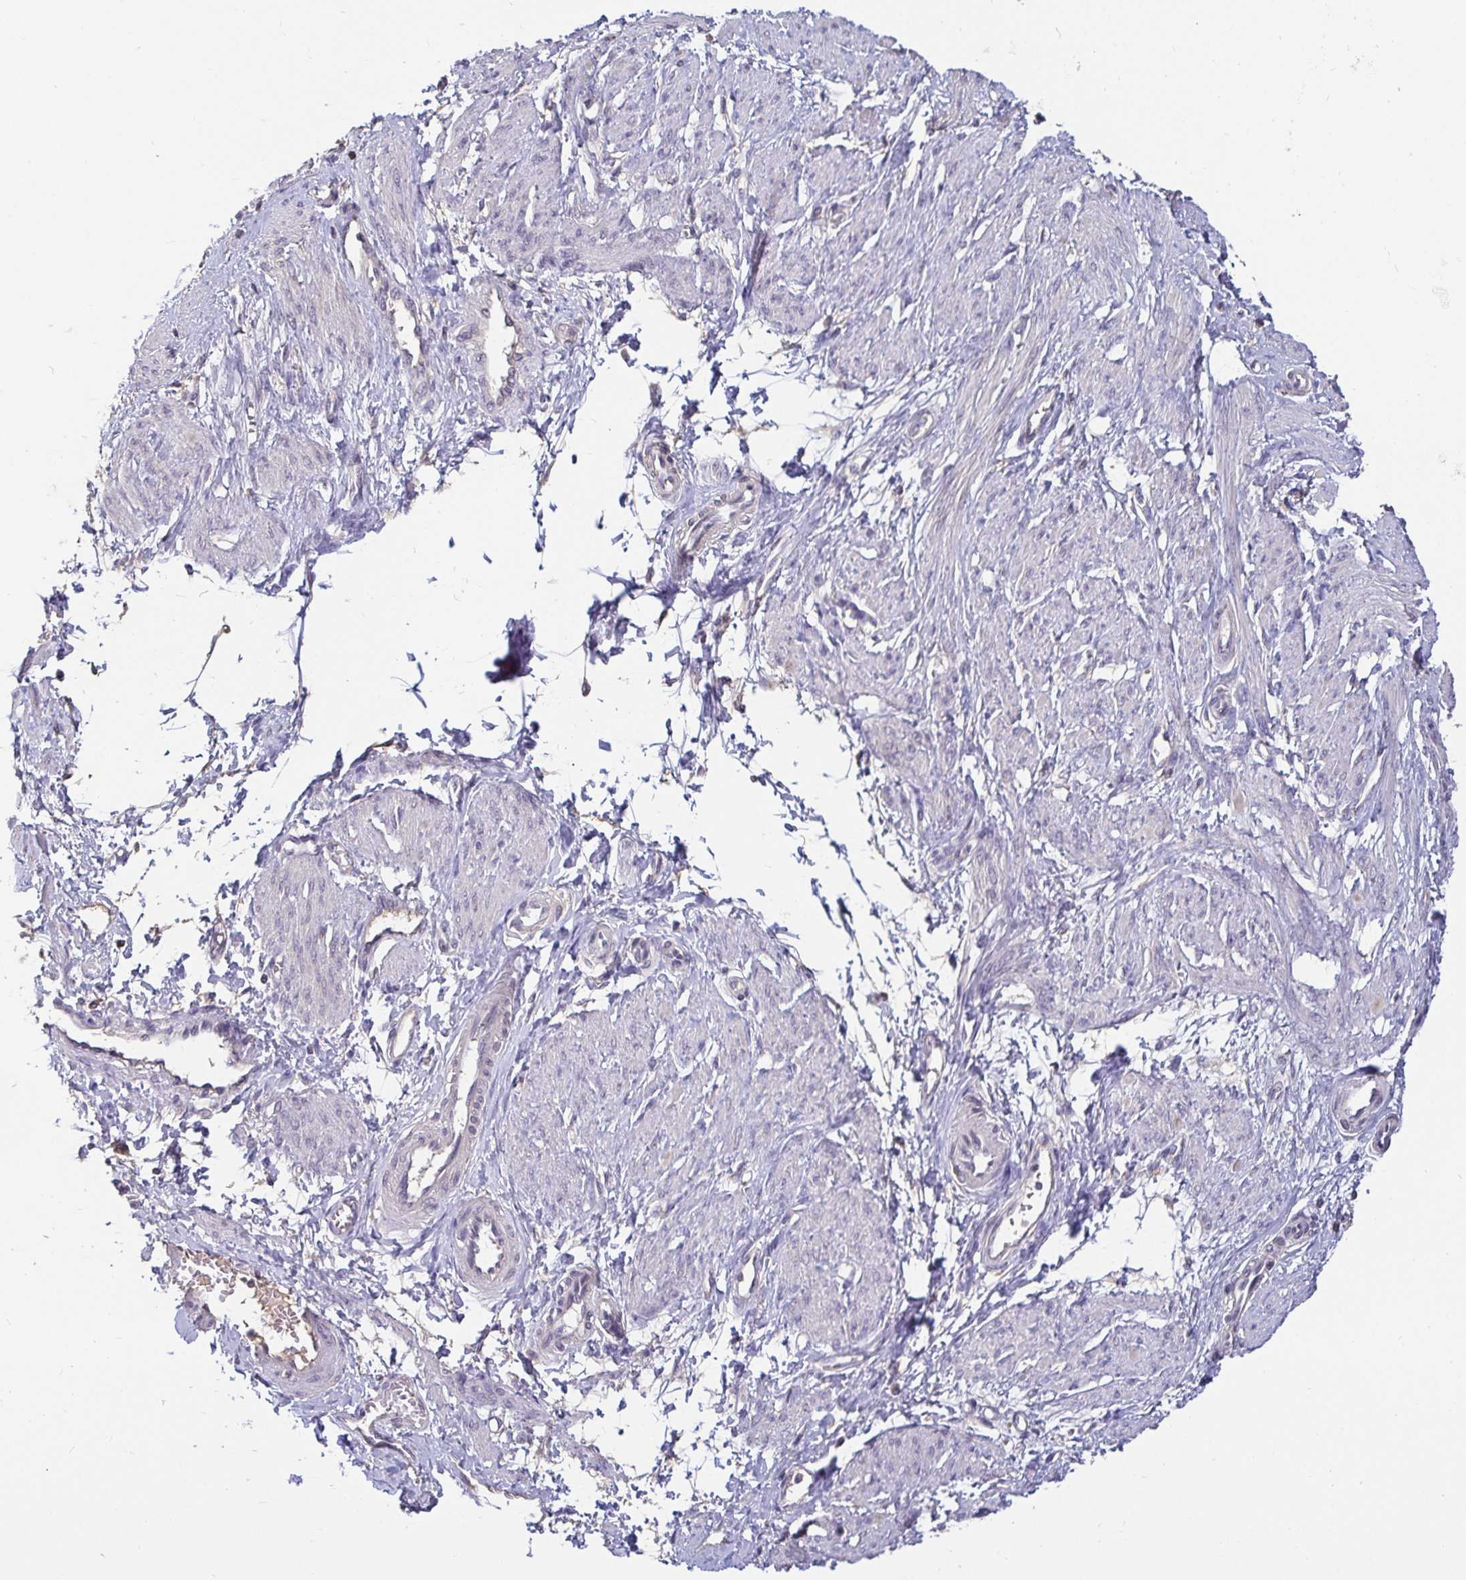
{"staining": {"intensity": "negative", "quantity": "none", "location": "none"}, "tissue": "smooth muscle", "cell_type": "Smooth muscle cells", "image_type": "normal", "snomed": [{"axis": "morphology", "description": "Normal tissue, NOS"}, {"axis": "topography", "description": "Smooth muscle"}, {"axis": "topography", "description": "Uterus"}], "caption": "Immunohistochemistry of benign smooth muscle exhibits no positivity in smooth muscle cells.", "gene": "ANLN", "patient": {"sex": "female", "age": 39}}